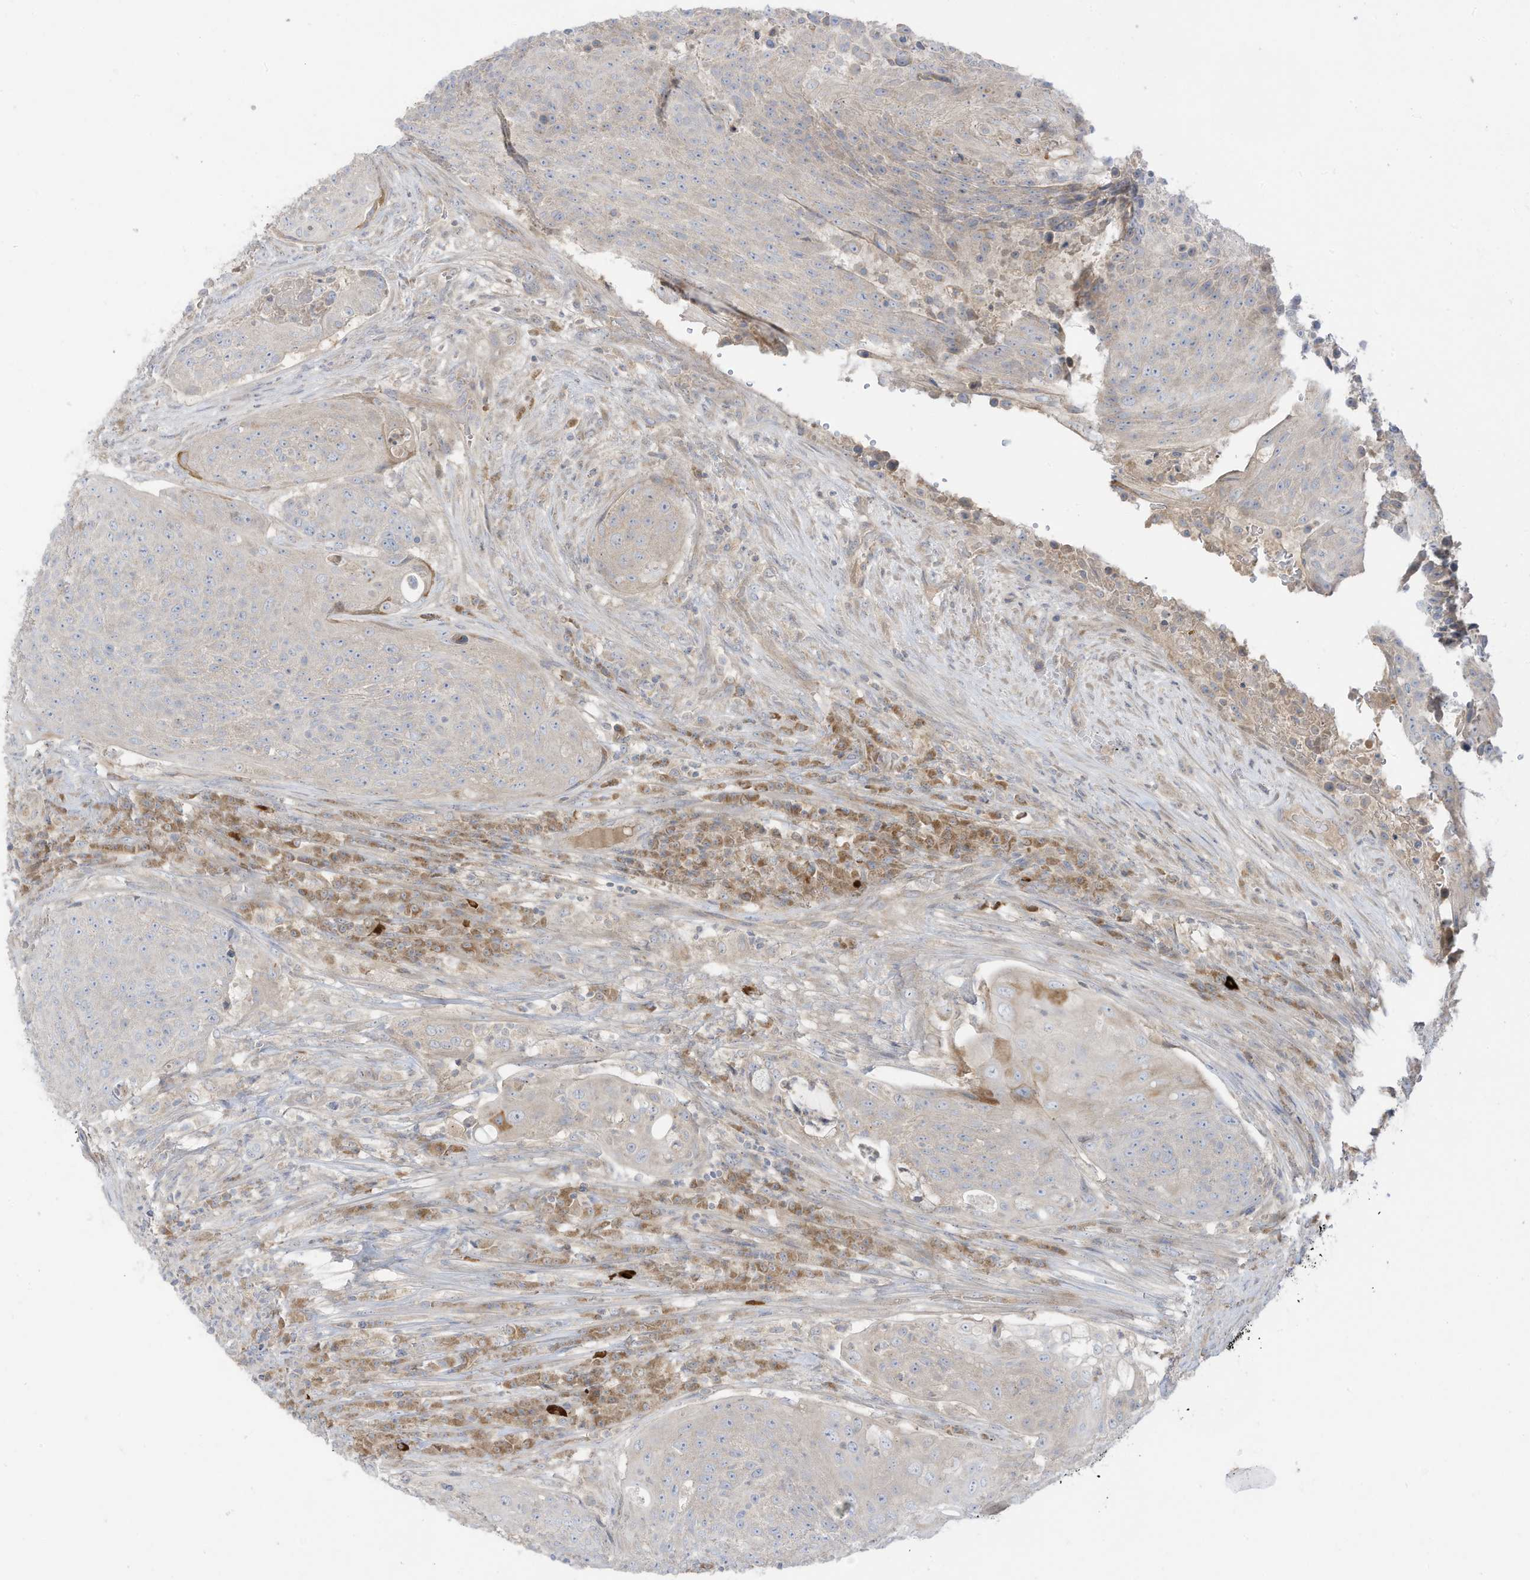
{"staining": {"intensity": "negative", "quantity": "none", "location": "none"}, "tissue": "urothelial cancer", "cell_type": "Tumor cells", "image_type": "cancer", "snomed": [{"axis": "morphology", "description": "Urothelial carcinoma, High grade"}, {"axis": "topography", "description": "Urinary bladder"}], "caption": "This is an IHC histopathology image of human urothelial carcinoma (high-grade). There is no staining in tumor cells.", "gene": "LRRN2", "patient": {"sex": "female", "age": 63}}